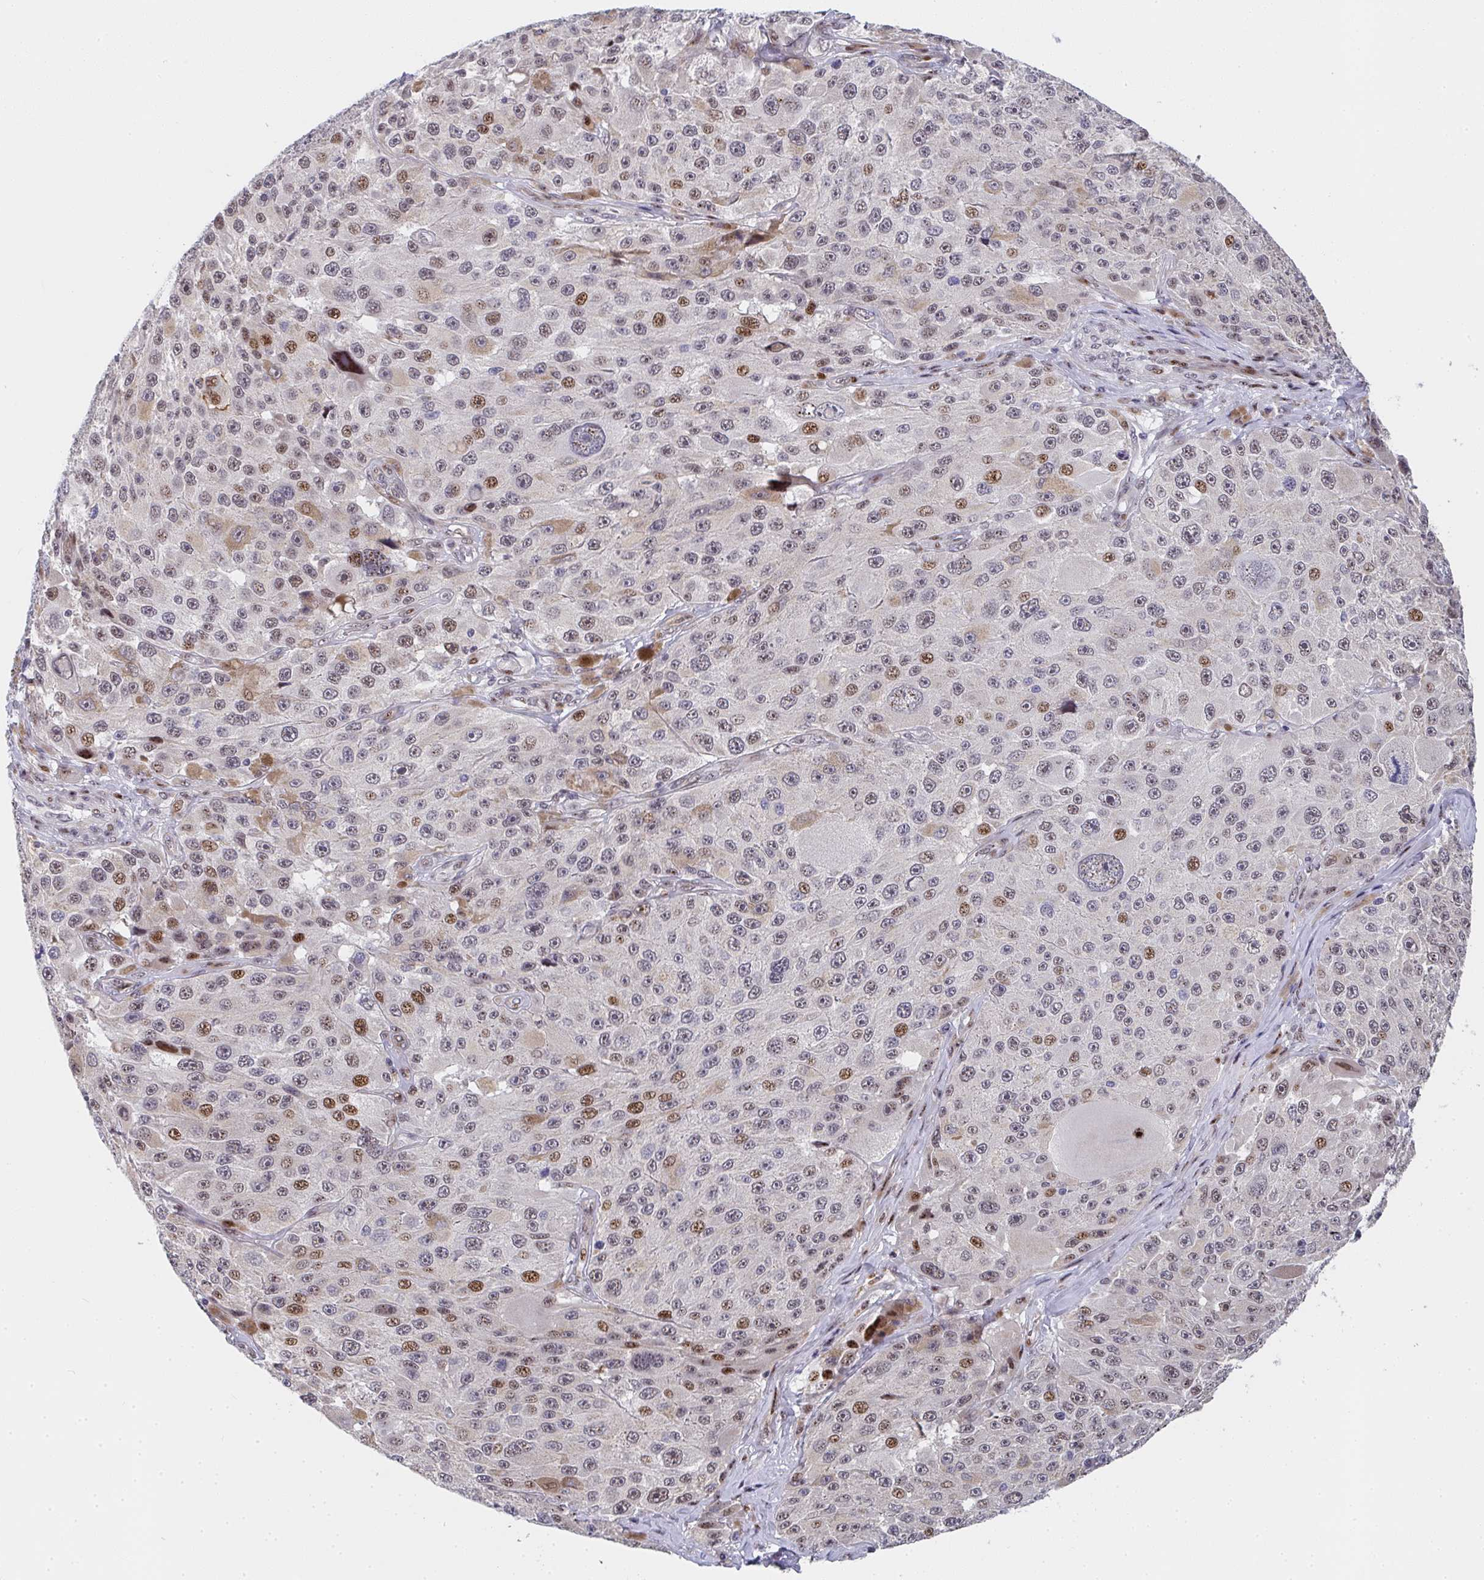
{"staining": {"intensity": "moderate", "quantity": "25%-75%", "location": "nuclear"}, "tissue": "melanoma", "cell_type": "Tumor cells", "image_type": "cancer", "snomed": [{"axis": "morphology", "description": "Malignant melanoma, Metastatic site"}, {"axis": "topography", "description": "Lymph node"}], "caption": "This is a micrograph of IHC staining of malignant melanoma (metastatic site), which shows moderate expression in the nuclear of tumor cells.", "gene": "ZIC3", "patient": {"sex": "male", "age": 62}}